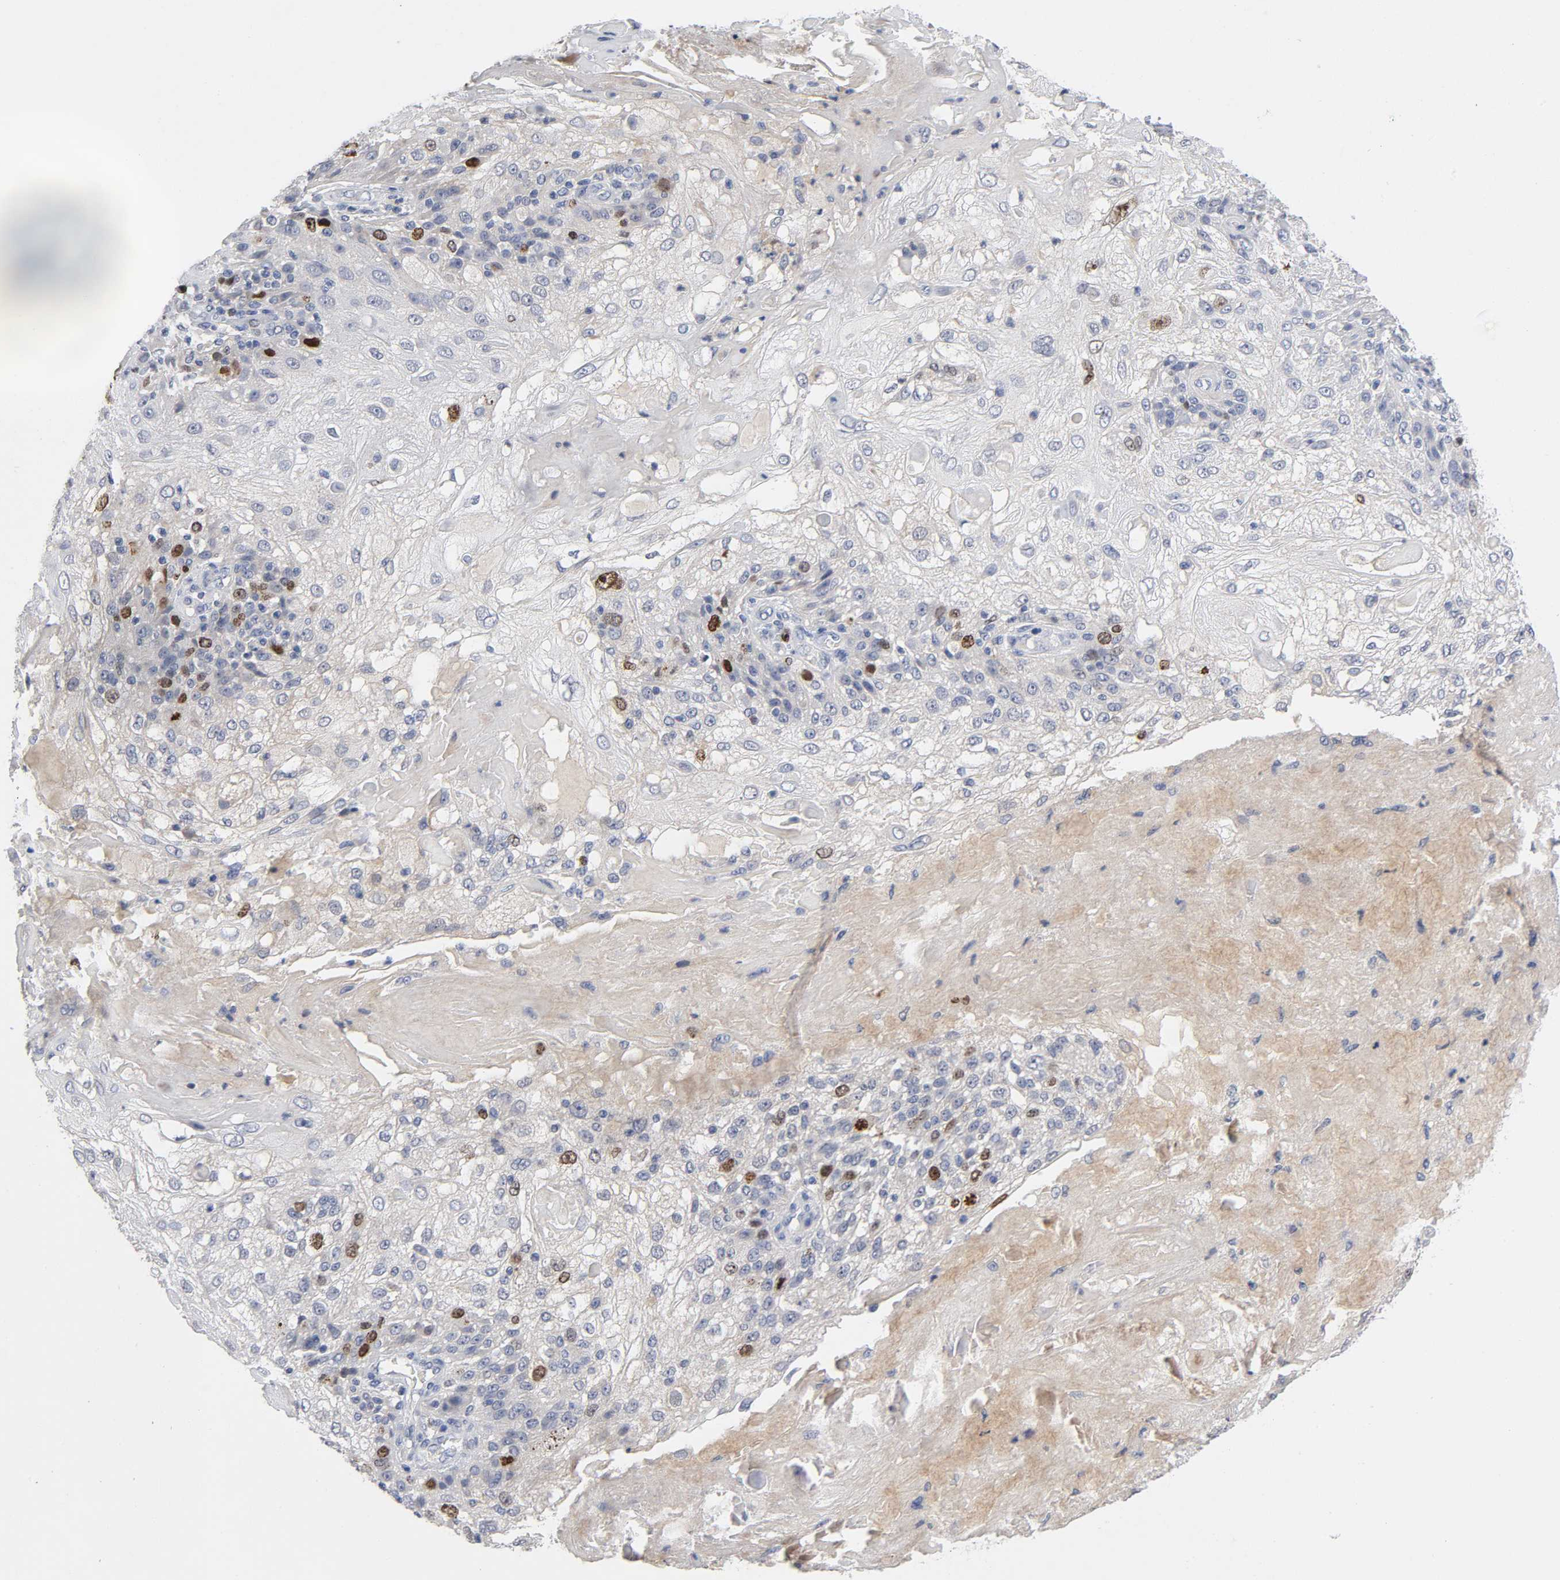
{"staining": {"intensity": "moderate", "quantity": "<25%", "location": "nuclear"}, "tissue": "skin cancer", "cell_type": "Tumor cells", "image_type": "cancer", "snomed": [{"axis": "morphology", "description": "Normal tissue, NOS"}, {"axis": "morphology", "description": "Squamous cell carcinoma, NOS"}, {"axis": "topography", "description": "Skin"}], "caption": "Tumor cells reveal moderate nuclear staining in about <25% of cells in skin cancer. (Stains: DAB in brown, nuclei in blue, Microscopy: brightfield microscopy at high magnification).", "gene": "BIRC5", "patient": {"sex": "female", "age": 83}}